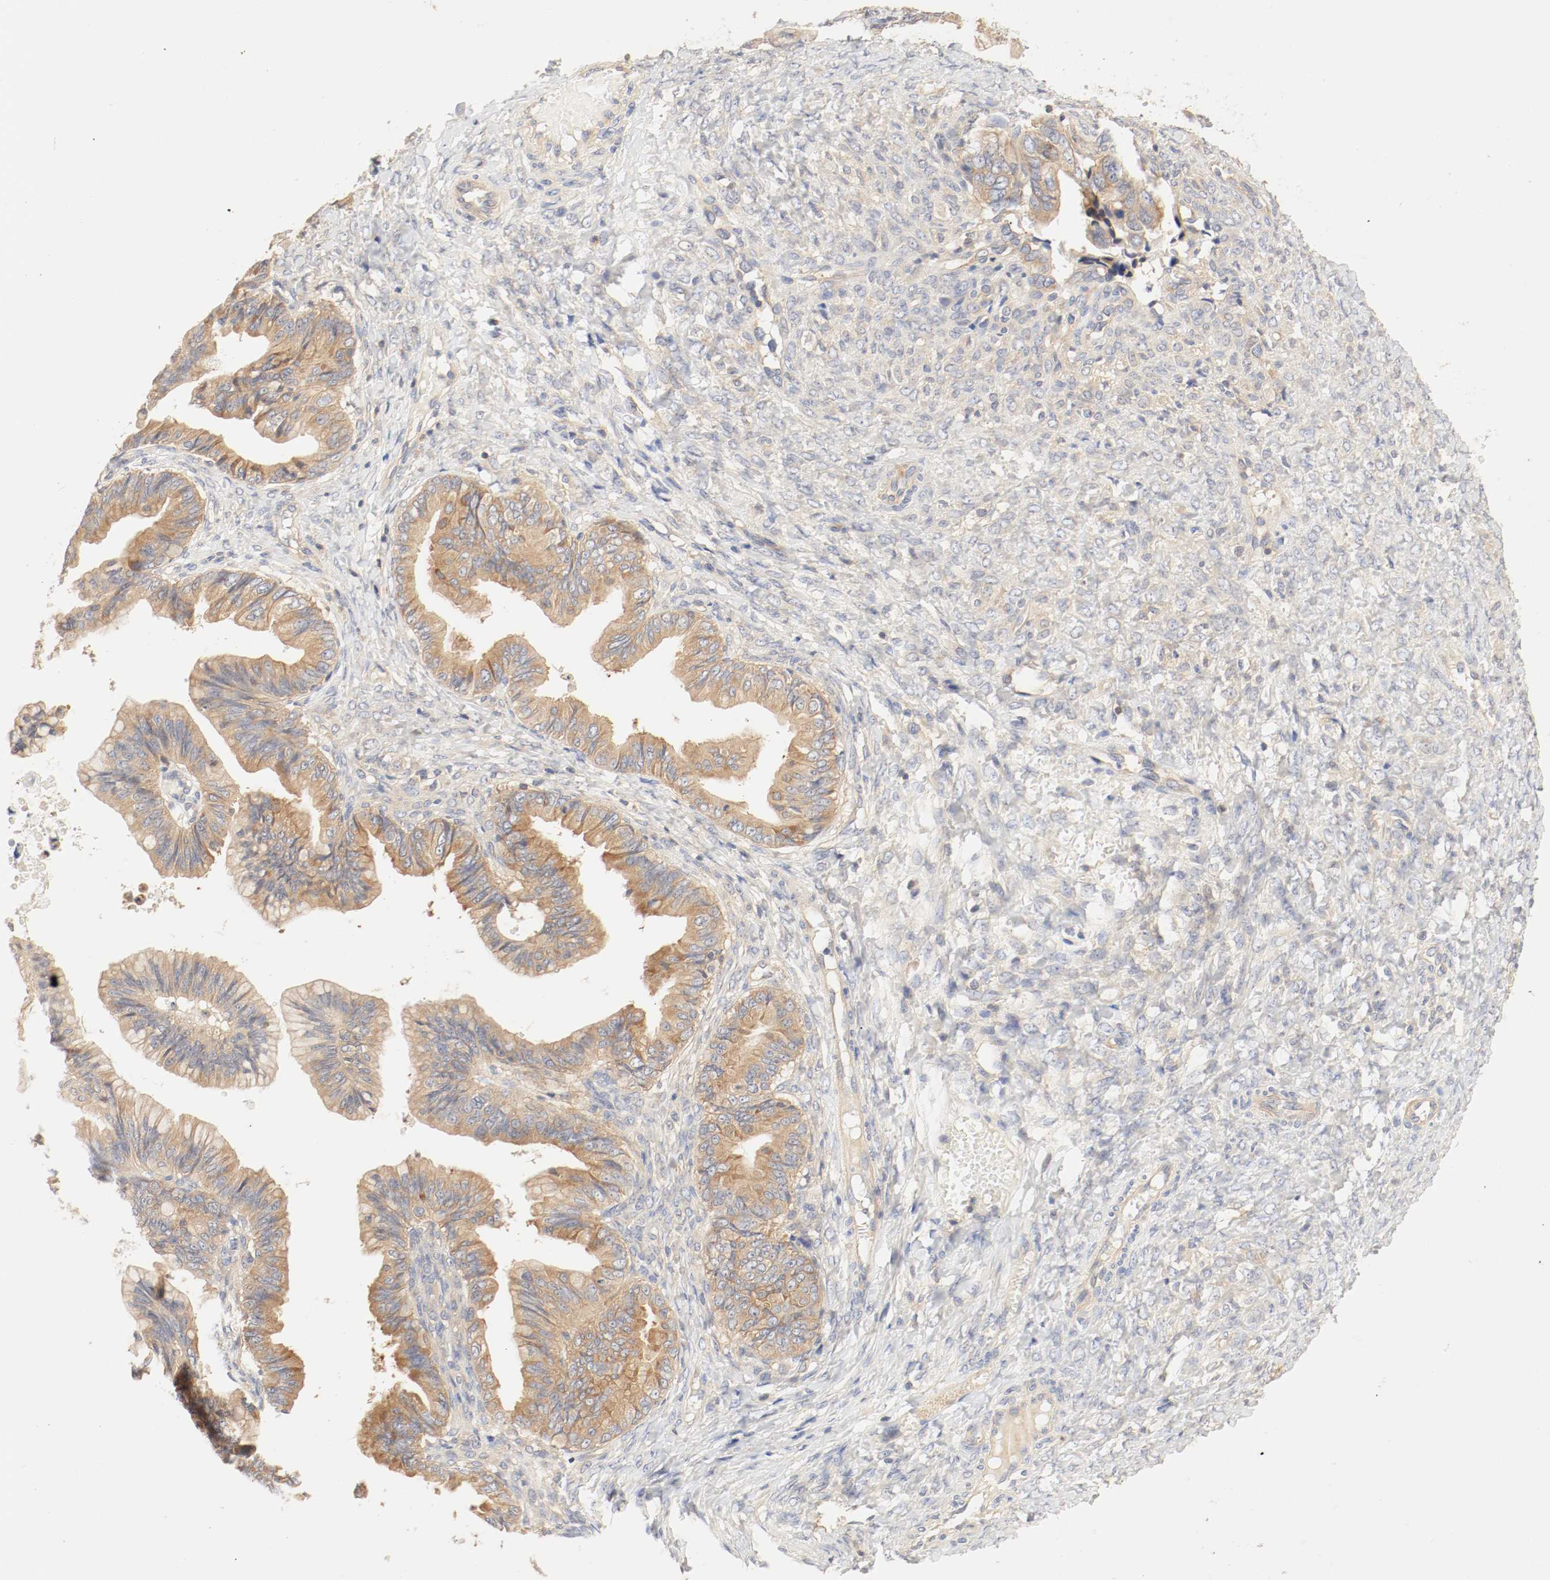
{"staining": {"intensity": "moderate", "quantity": ">75%", "location": "cytoplasmic/membranous"}, "tissue": "ovarian cancer", "cell_type": "Tumor cells", "image_type": "cancer", "snomed": [{"axis": "morphology", "description": "Cystadenocarcinoma, mucinous, NOS"}, {"axis": "topography", "description": "Ovary"}], "caption": "IHC of human mucinous cystadenocarcinoma (ovarian) exhibits medium levels of moderate cytoplasmic/membranous expression in about >75% of tumor cells.", "gene": "GIT1", "patient": {"sex": "female", "age": 36}}